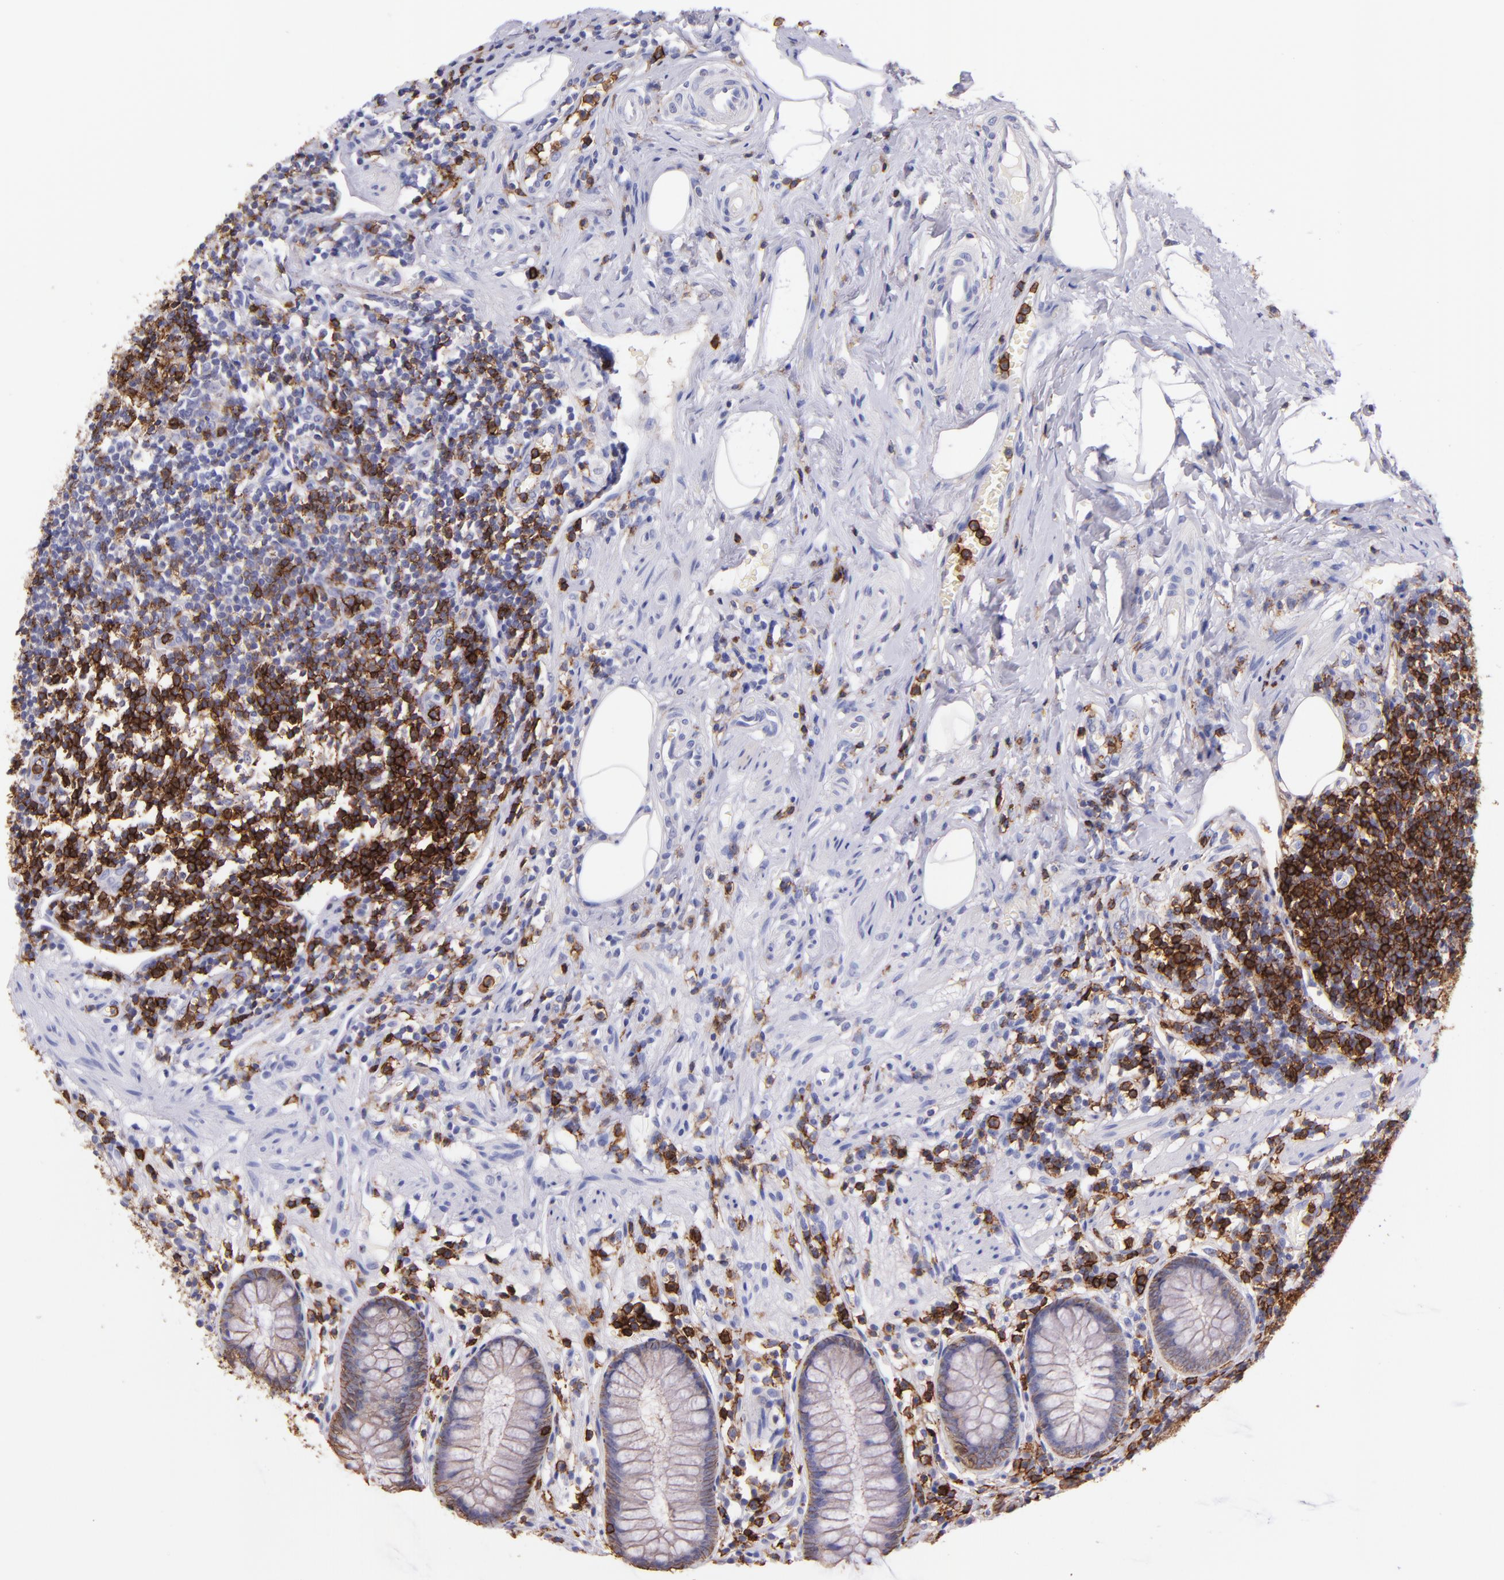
{"staining": {"intensity": "weak", "quantity": "<25%", "location": "cytoplasmic/membranous"}, "tissue": "appendix", "cell_type": "Glandular cells", "image_type": "normal", "snomed": [{"axis": "morphology", "description": "Normal tissue, NOS"}, {"axis": "topography", "description": "Appendix"}], "caption": "This histopathology image is of normal appendix stained with immunohistochemistry (IHC) to label a protein in brown with the nuclei are counter-stained blue. There is no expression in glandular cells.", "gene": "SPN", "patient": {"sex": "male", "age": 38}}